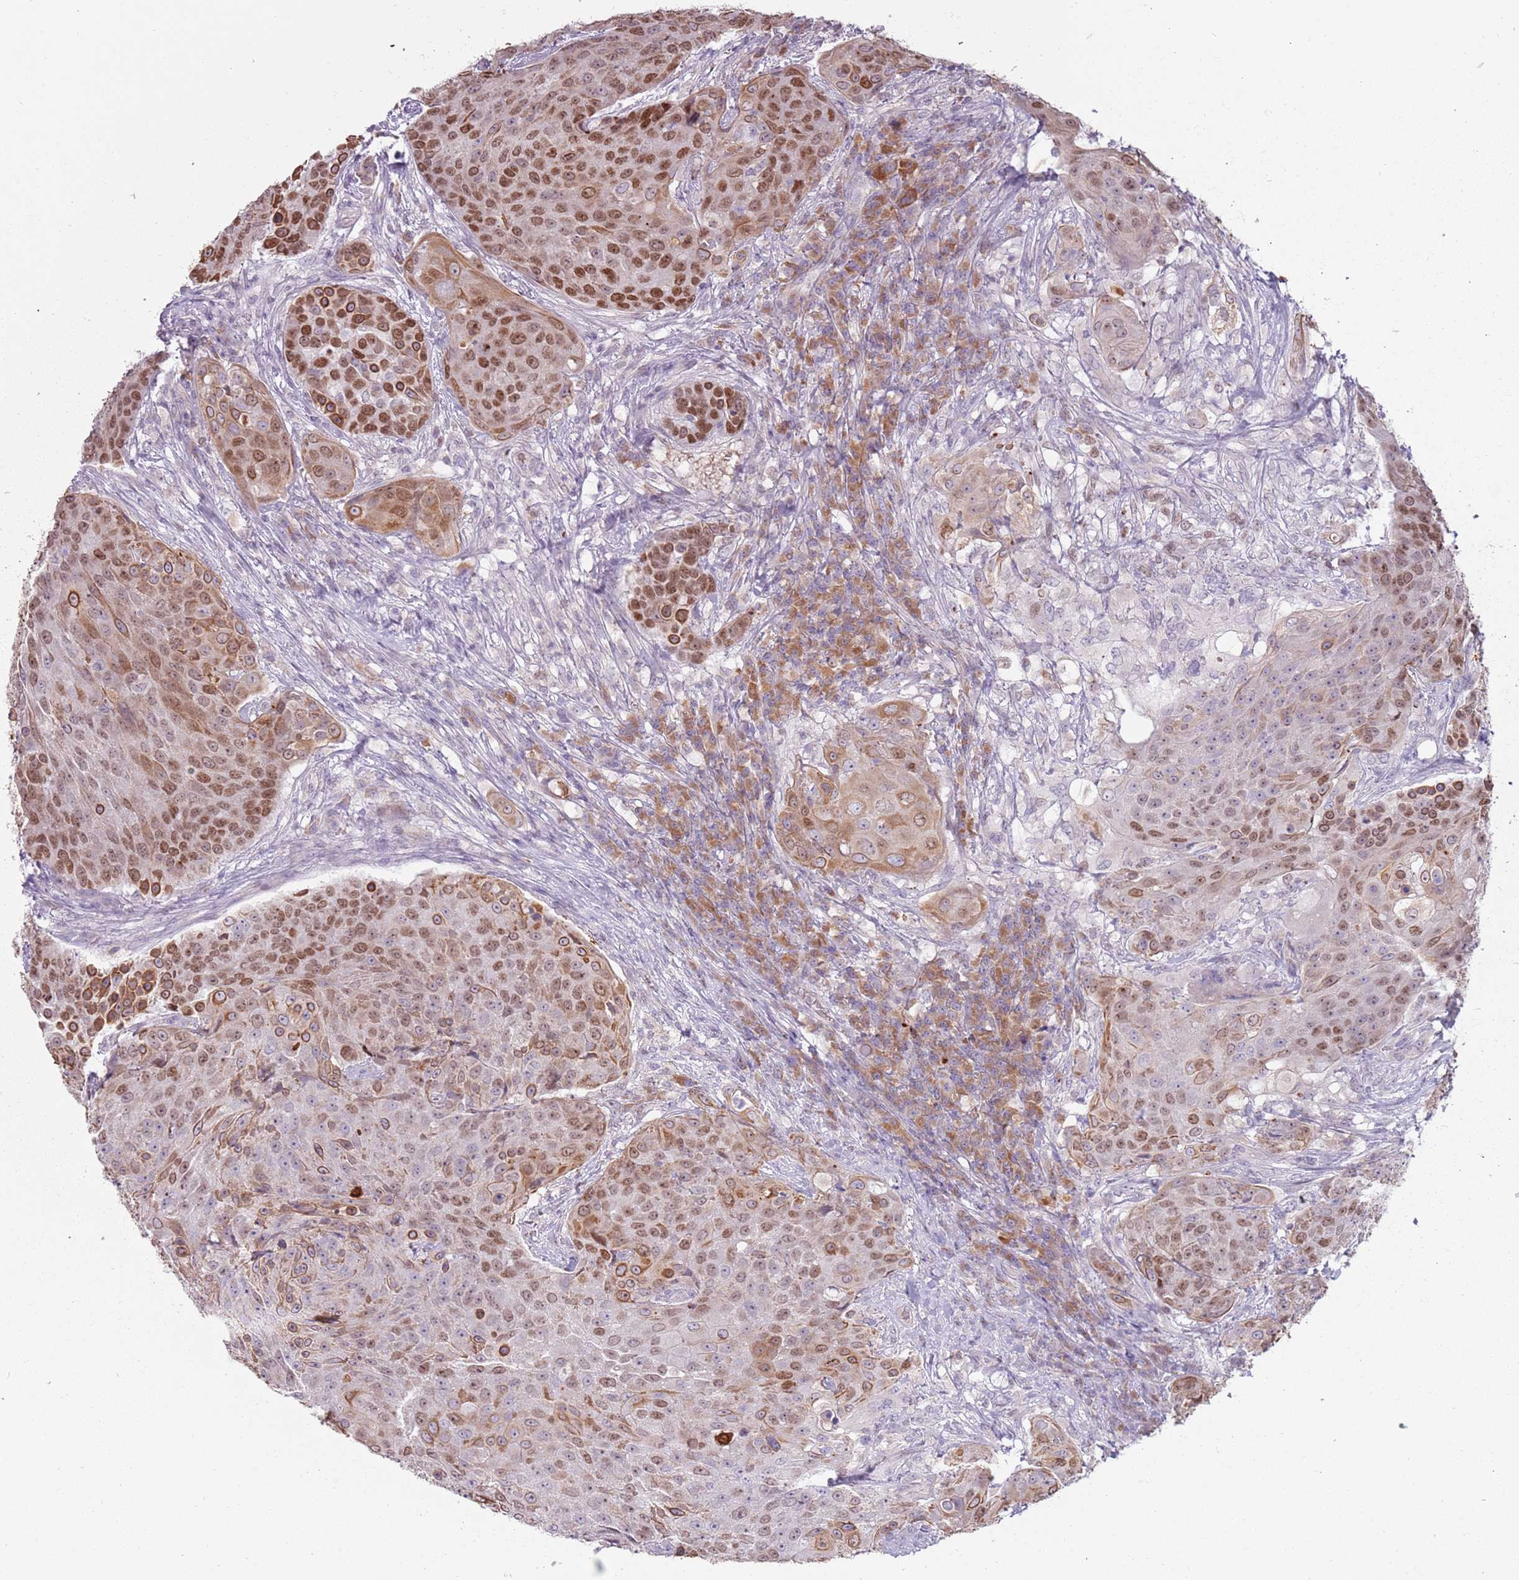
{"staining": {"intensity": "strong", "quantity": ">75%", "location": "cytoplasmic/membranous,nuclear"}, "tissue": "urothelial cancer", "cell_type": "Tumor cells", "image_type": "cancer", "snomed": [{"axis": "morphology", "description": "Urothelial carcinoma, High grade"}, {"axis": "topography", "description": "Urinary bladder"}], "caption": "Brown immunohistochemical staining in human high-grade urothelial carcinoma displays strong cytoplasmic/membranous and nuclear staining in about >75% of tumor cells.", "gene": "SYS1", "patient": {"sex": "female", "age": 63}}